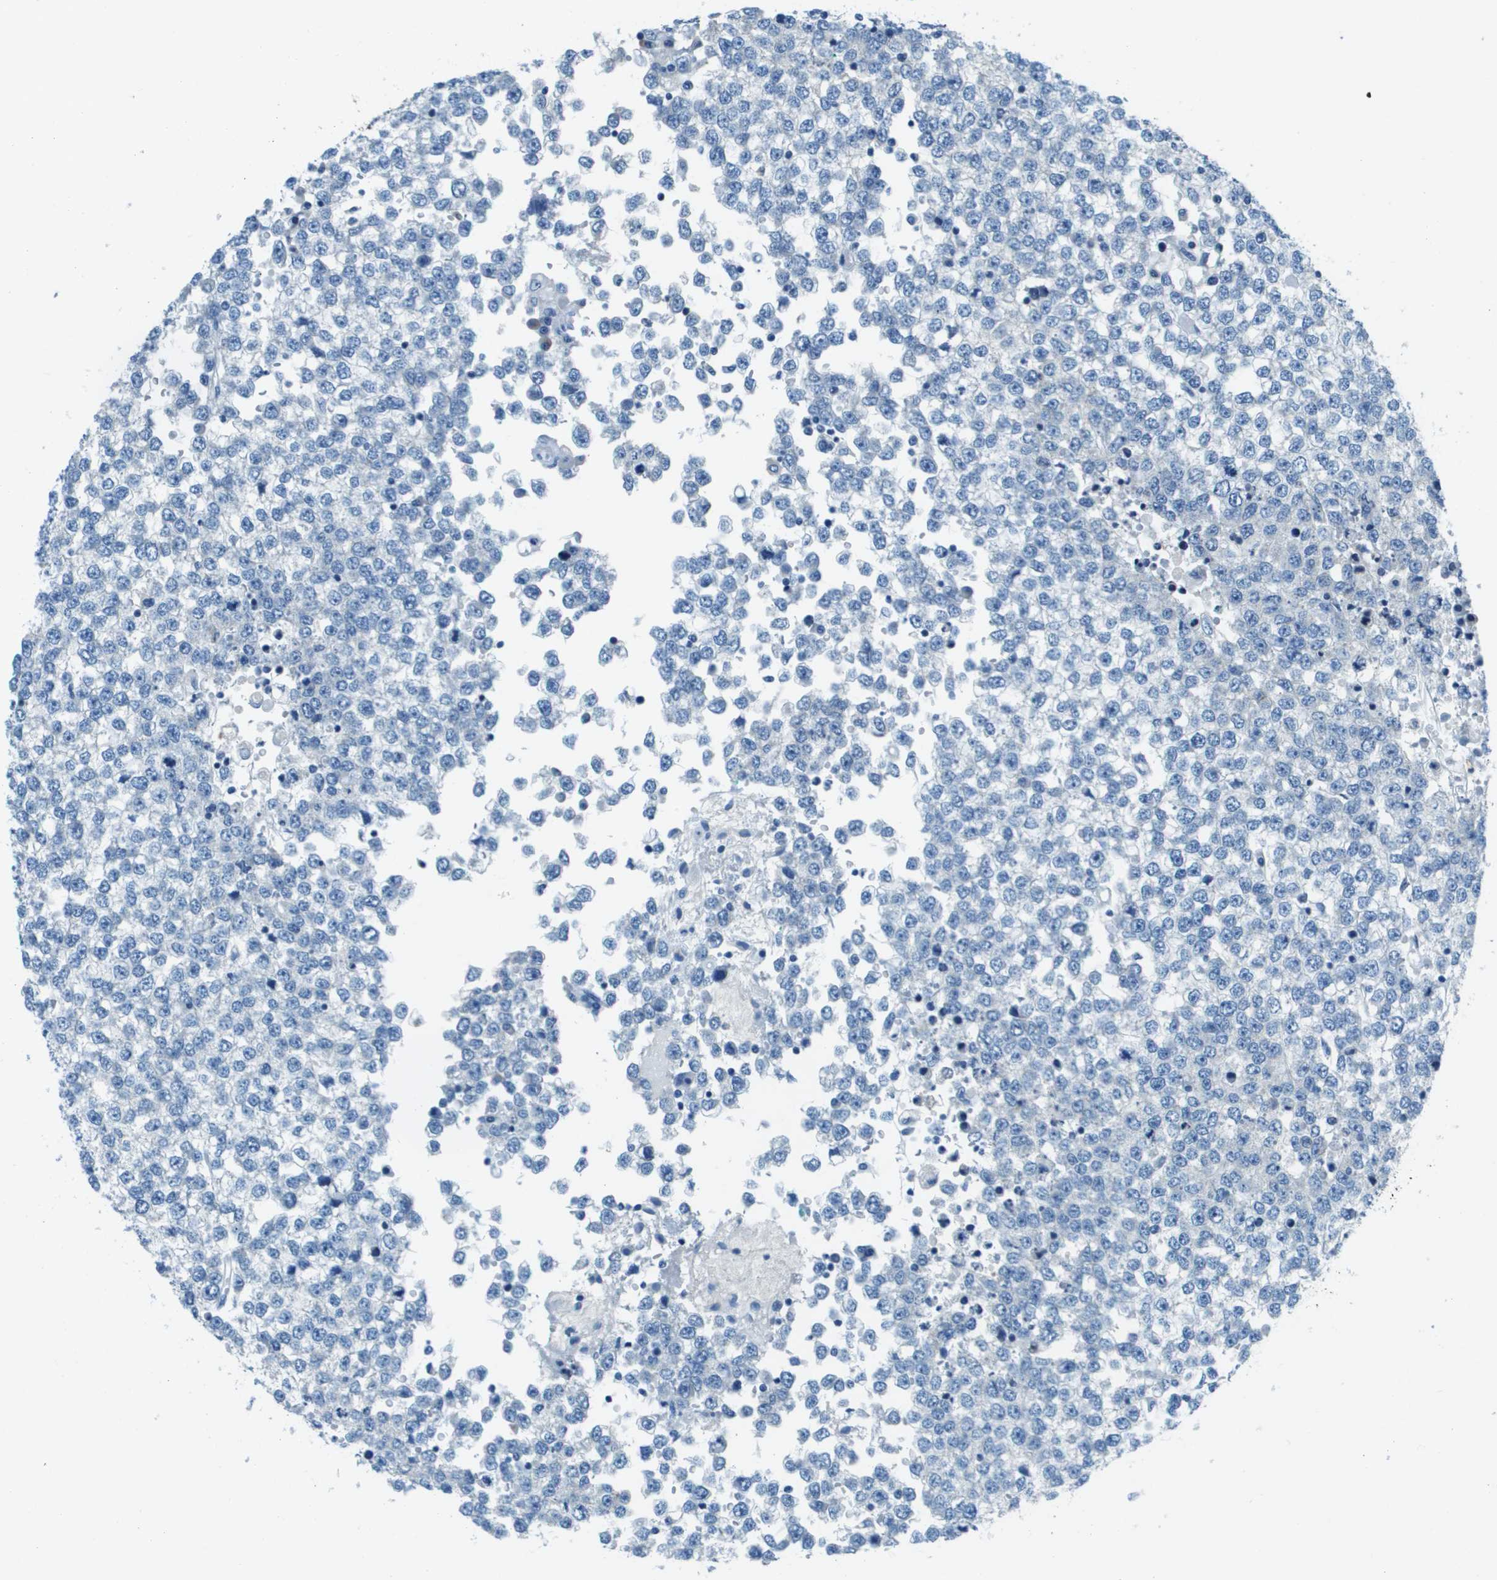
{"staining": {"intensity": "negative", "quantity": "none", "location": "none"}, "tissue": "testis cancer", "cell_type": "Tumor cells", "image_type": "cancer", "snomed": [{"axis": "morphology", "description": "Seminoma, NOS"}, {"axis": "topography", "description": "Testis"}], "caption": "A histopathology image of human testis cancer is negative for staining in tumor cells.", "gene": "SLC16A10", "patient": {"sex": "male", "age": 65}}